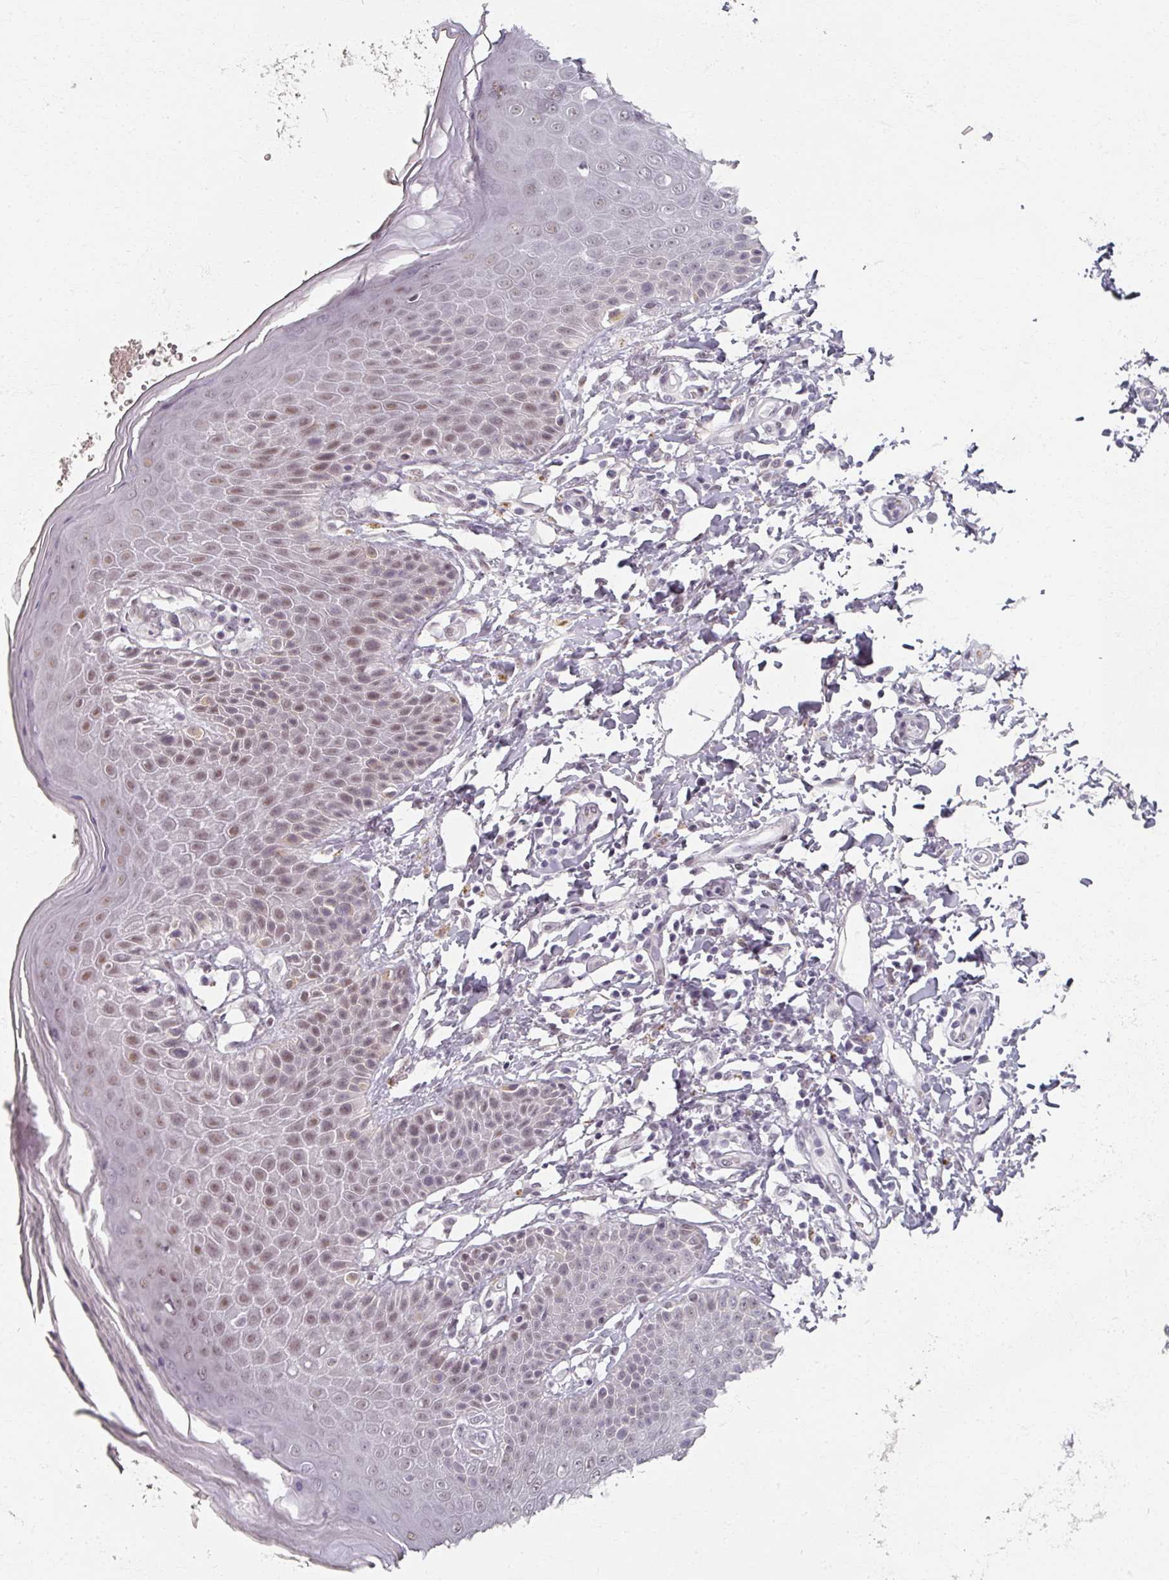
{"staining": {"intensity": "moderate", "quantity": ">75%", "location": "nuclear"}, "tissue": "skin", "cell_type": "Epidermal cells", "image_type": "normal", "snomed": [{"axis": "morphology", "description": "Normal tissue, NOS"}, {"axis": "topography", "description": "Peripheral nerve tissue"}], "caption": "Immunohistochemistry micrograph of unremarkable skin: skin stained using immunohistochemistry reveals medium levels of moderate protein expression localized specifically in the nuclear of epidermal cells, appearing as a nuclear brown color.", "gene": "RIPOR3", "patient": {"sex": "male", "age": 51}}